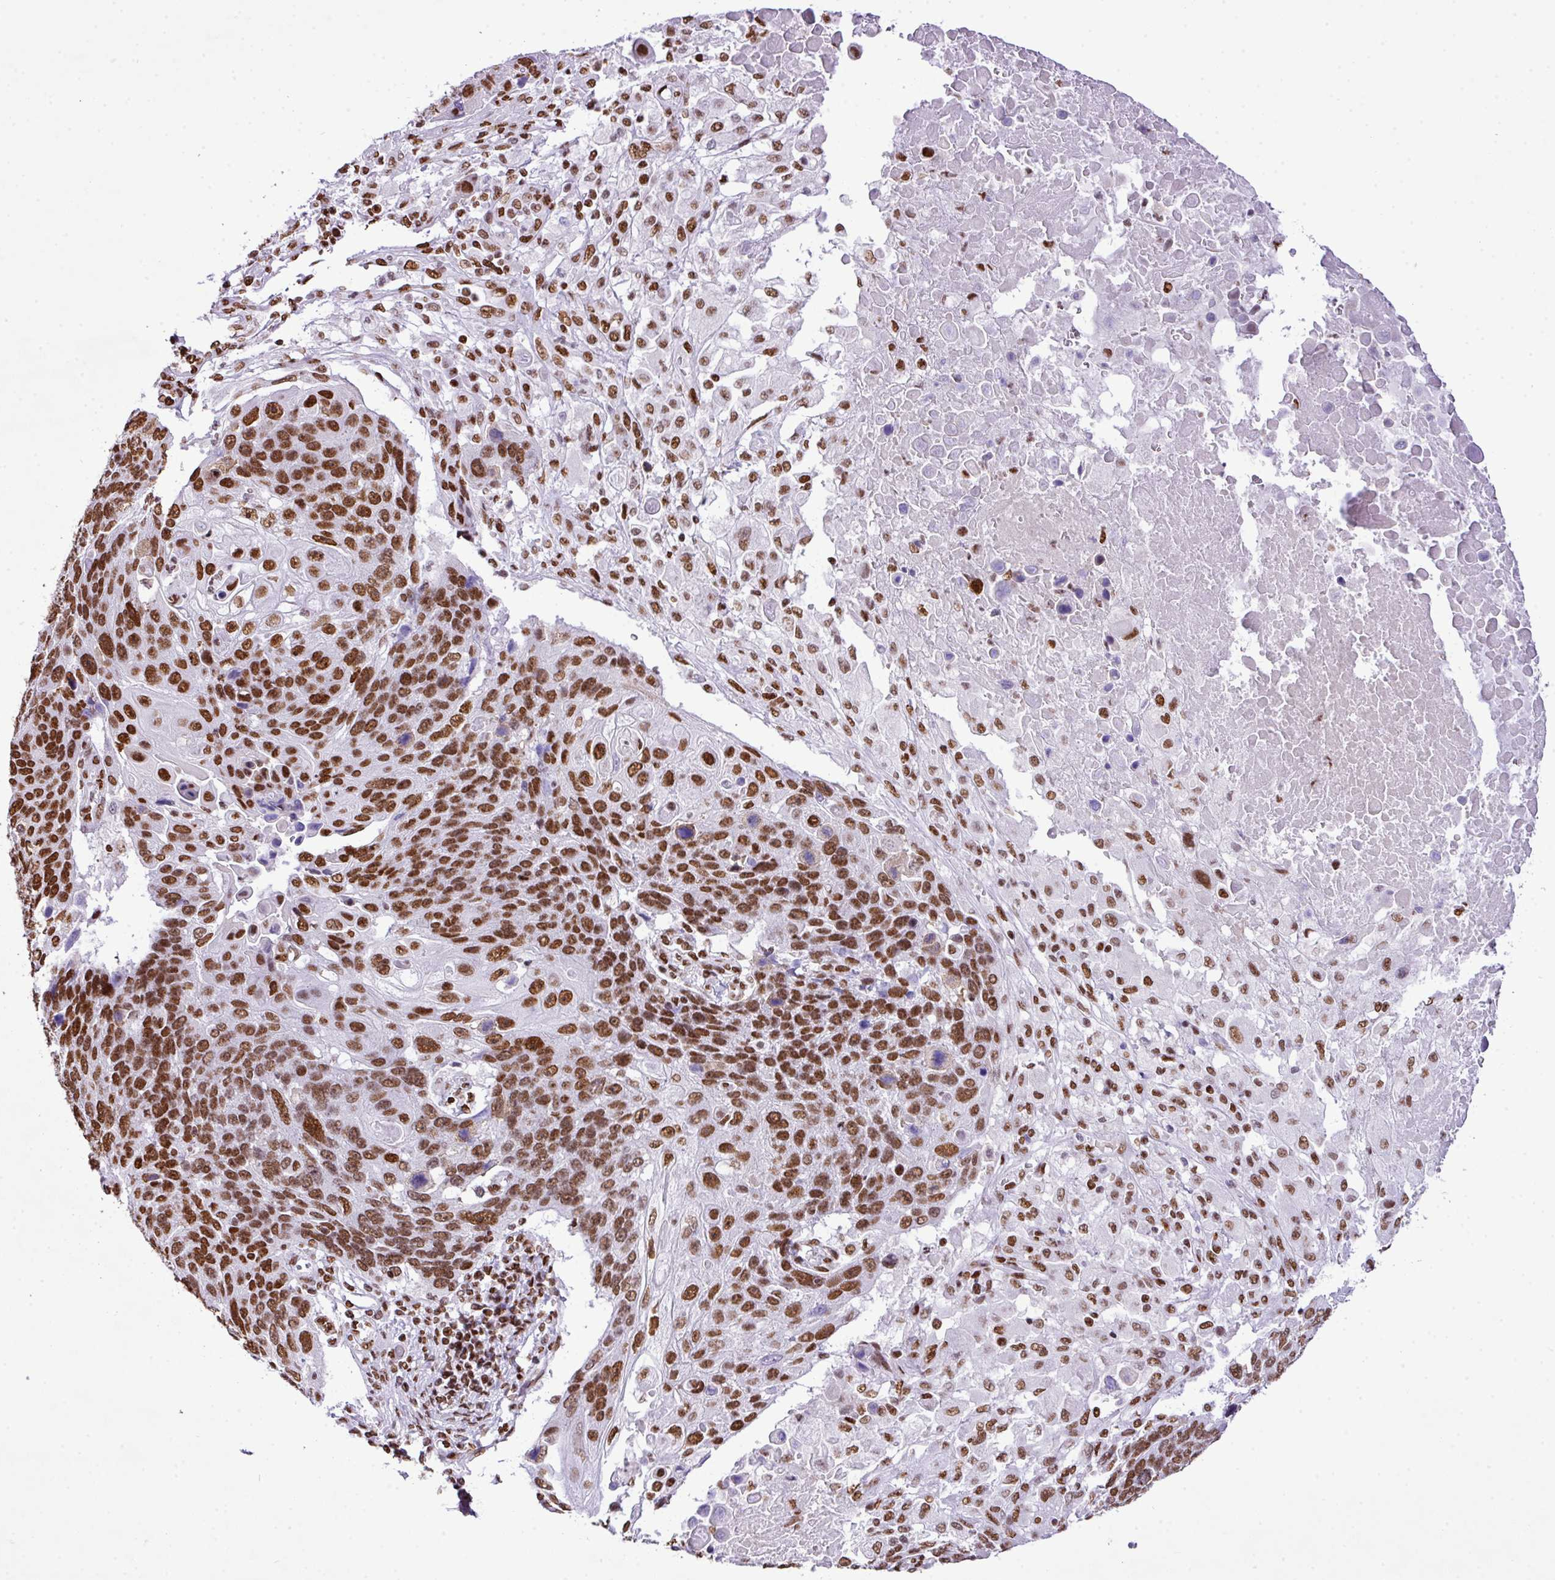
{"staining": {"intensity": "moderate", "quantity": ">75%", "location": "nuclear"}, "tissue": "lung cancer", "cell_type": "Tumor cells", "image_type": "cancer", "snomed": [{"axis": "morphology", "description": "Squamous cell carcinoma, NOS"}, {"axis": "topography", "description": "Lung"}], "caption": "This histopathology image displays squamous cell carcinoma (lung) stained with IHC to label a protein in brown. The nuclear of tumor cells show moderate positivity for the protein. Nuclei are counter-stained blue.", "gene": "RARG", "patient": {"sex": "male", "age": 66}}